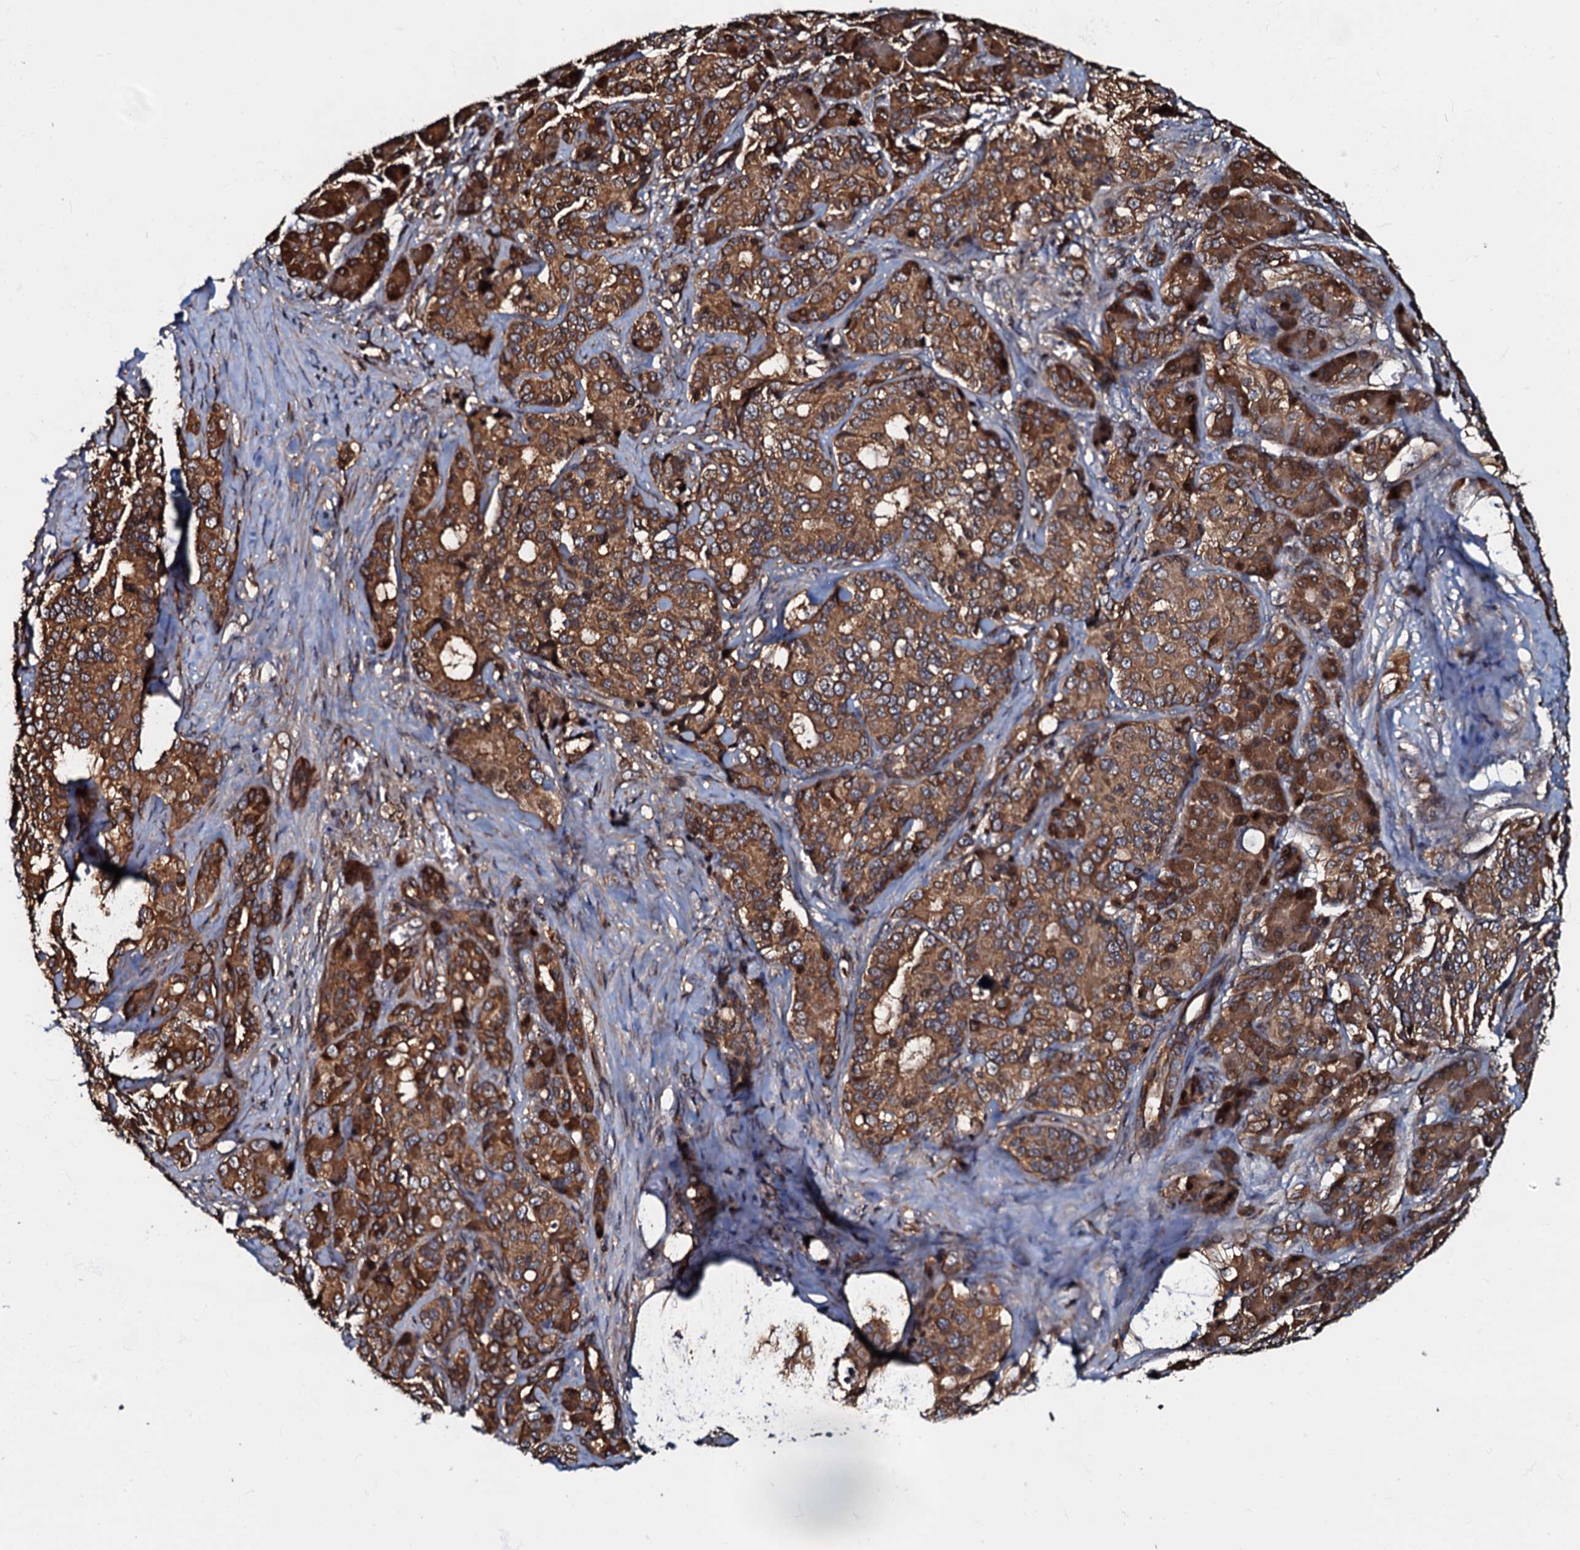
{"staining": {"intensity": "strong", "quantity": ">75%", "location": "cytoplasmic/membranous"}, "tissue": "pancreatic cancer", "cell_type": "Tumor cells", "image_type": "cancer", "snomed": [{"axis": "morphology", "description": "Adenocarcinoma, NOS"}, {"axis": "topography", "description": "Pancreas"}], "caption": "Immunohistochemistry (DAB) staining of adenocarcinoma (pancreatic) demonstrates strong cytoplasmic/membranous protein positivity in about >75% of tumor cells.", "gene": "OSBP", "patient": {"sex": "female", "age": 74}}